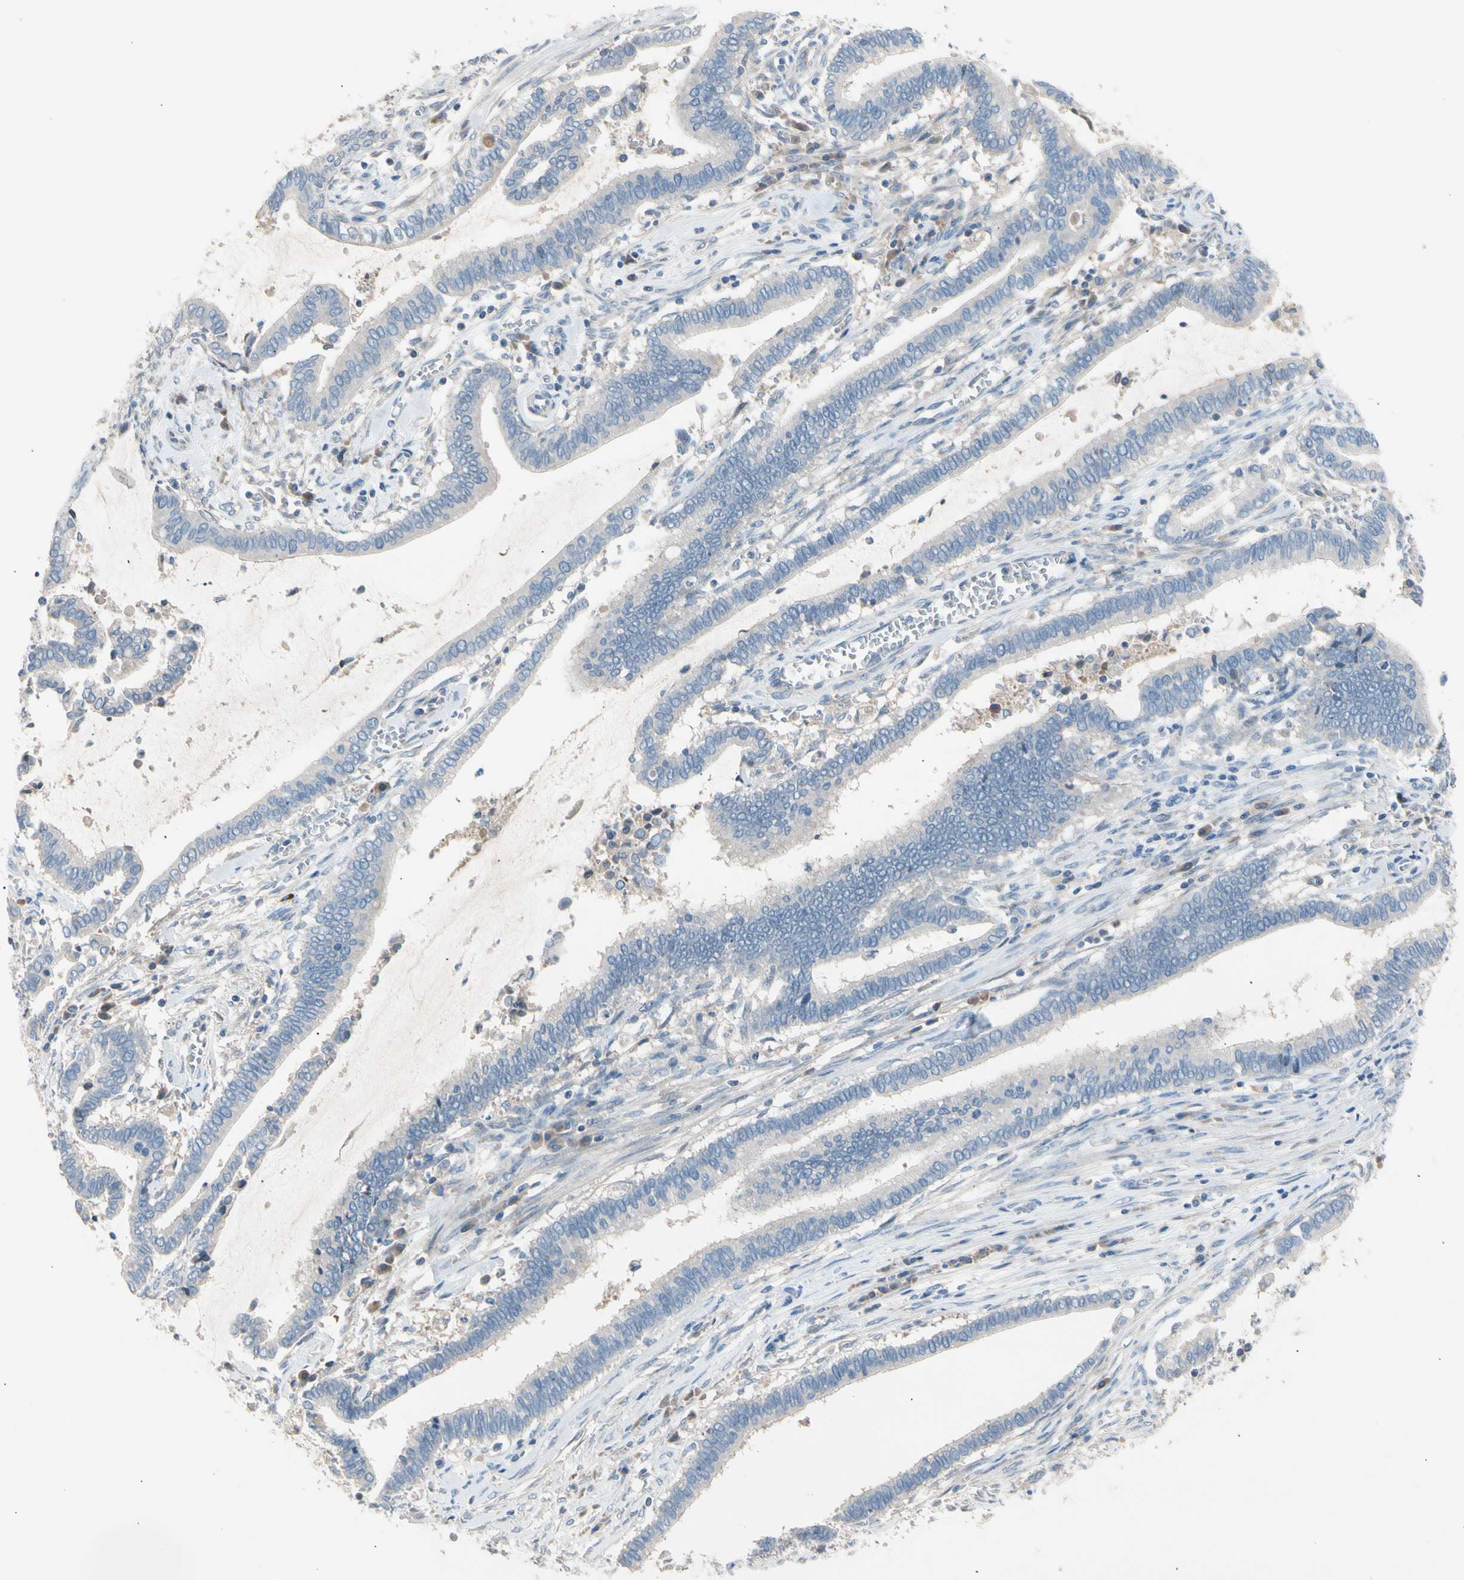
{"staining": {"intensity": "negative", "quantity": "none", "location": "none"}, "tissue": "cervical cancer", "cell_type": "Tumor cells", "image_type": "cancer", "snomed": [{"axis": "morphology", "description": "Adenocarcinoma, NOS"}, {"axis": "topography", "description": "Cervix"}], "caption": "This is a image of IHC staining of cervical adenocarcinoma, which shows no positivity in tumor cells.", "gene": "CASQ1", "patient": {"sex": "female", "age": 44}}